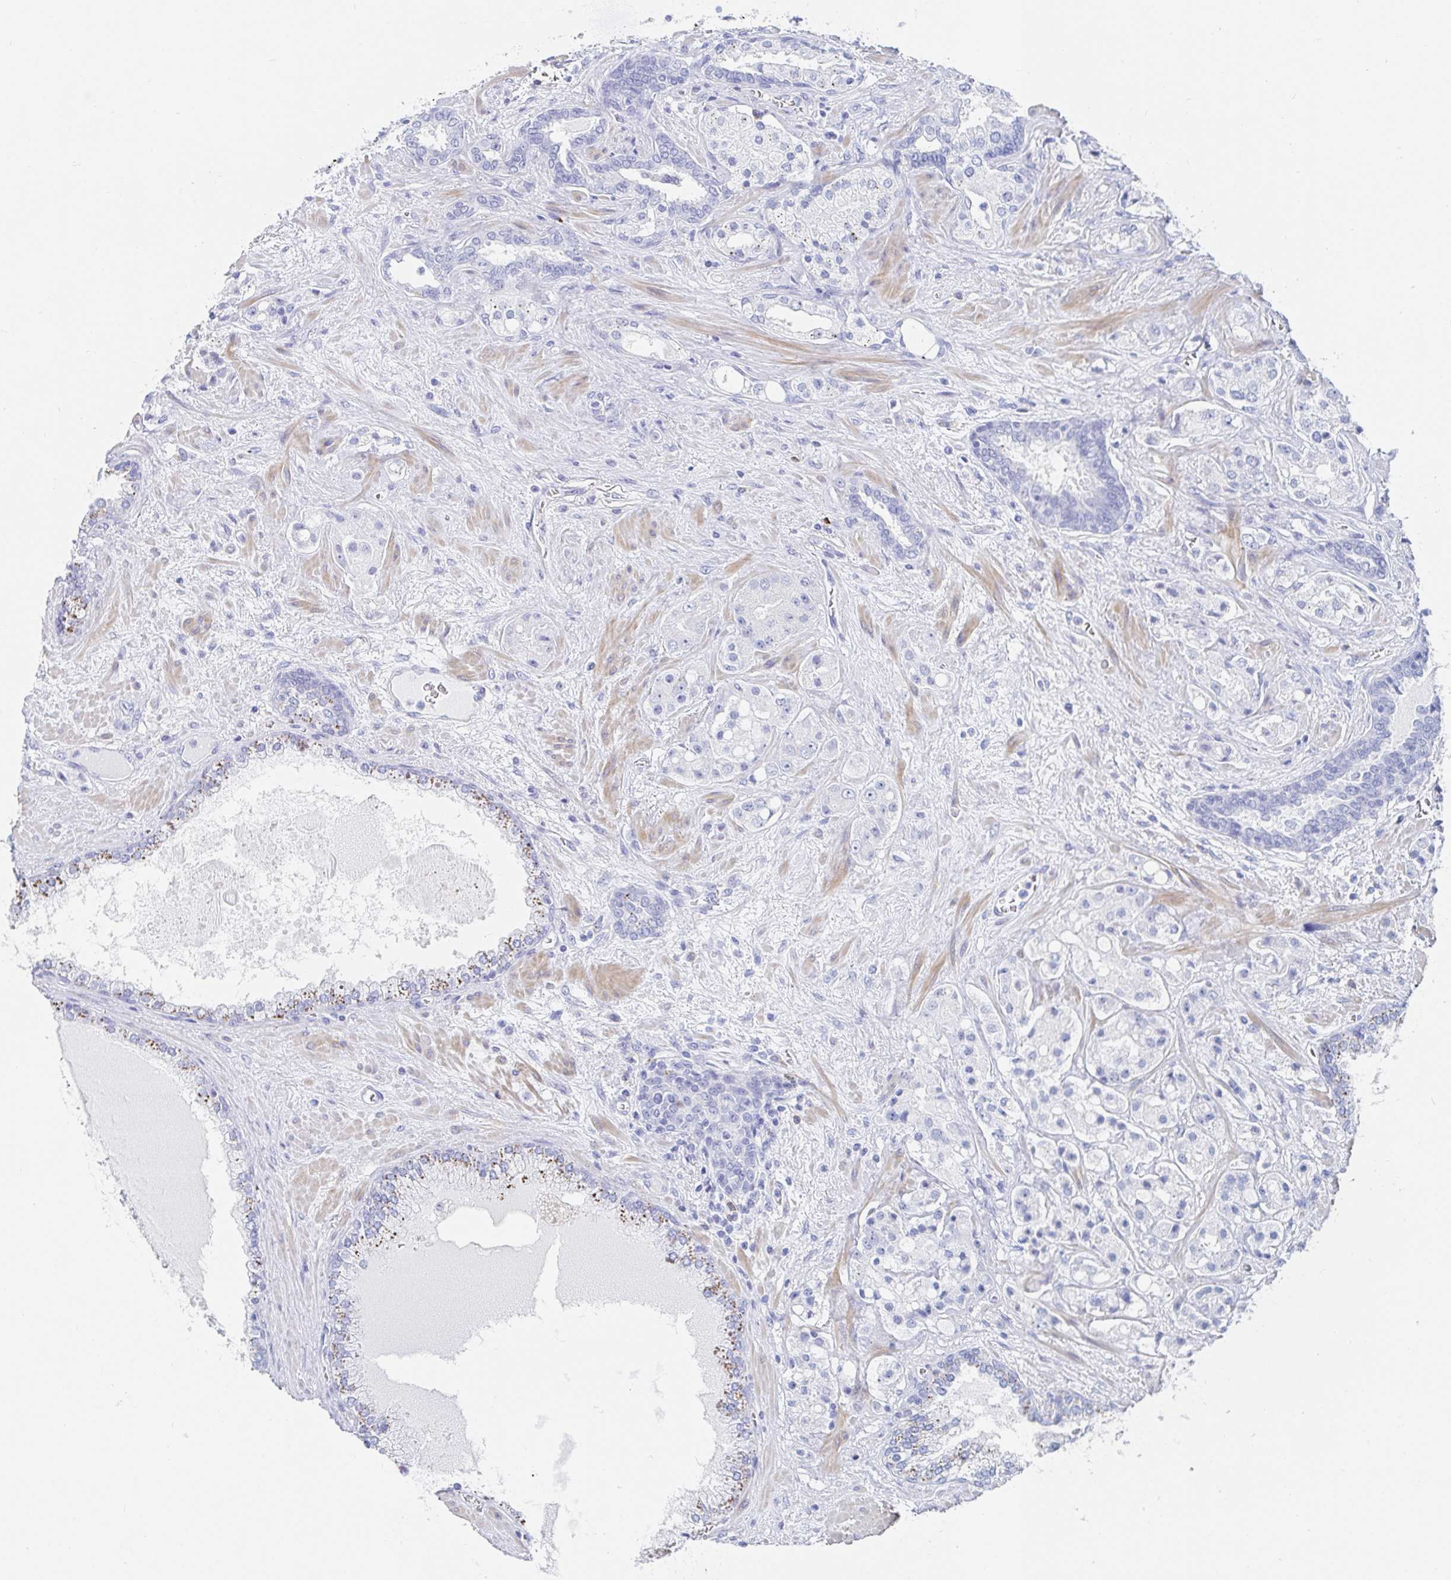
{"staining": {"intensity": "negative", "quantity": "none", "location": "none"}, "tissue": "prostate cancer", "cell_type": "Tumor cells", "image_type": "cancer", "snomed": [{"axis": "morphology", "description": "Adenocarcinoma, High grade"}, {"axis": "topography", "description": "Prostate"}], "caption": "DAB (3,3'-diaminobenzidine) immunohistochemical staining of prostate cancer (adenocarcinoma (high-grade)) displays no significant staining in tumor cells.", "gene": "PACSIN1", "patient": {"sex": "male", "age": 67}}